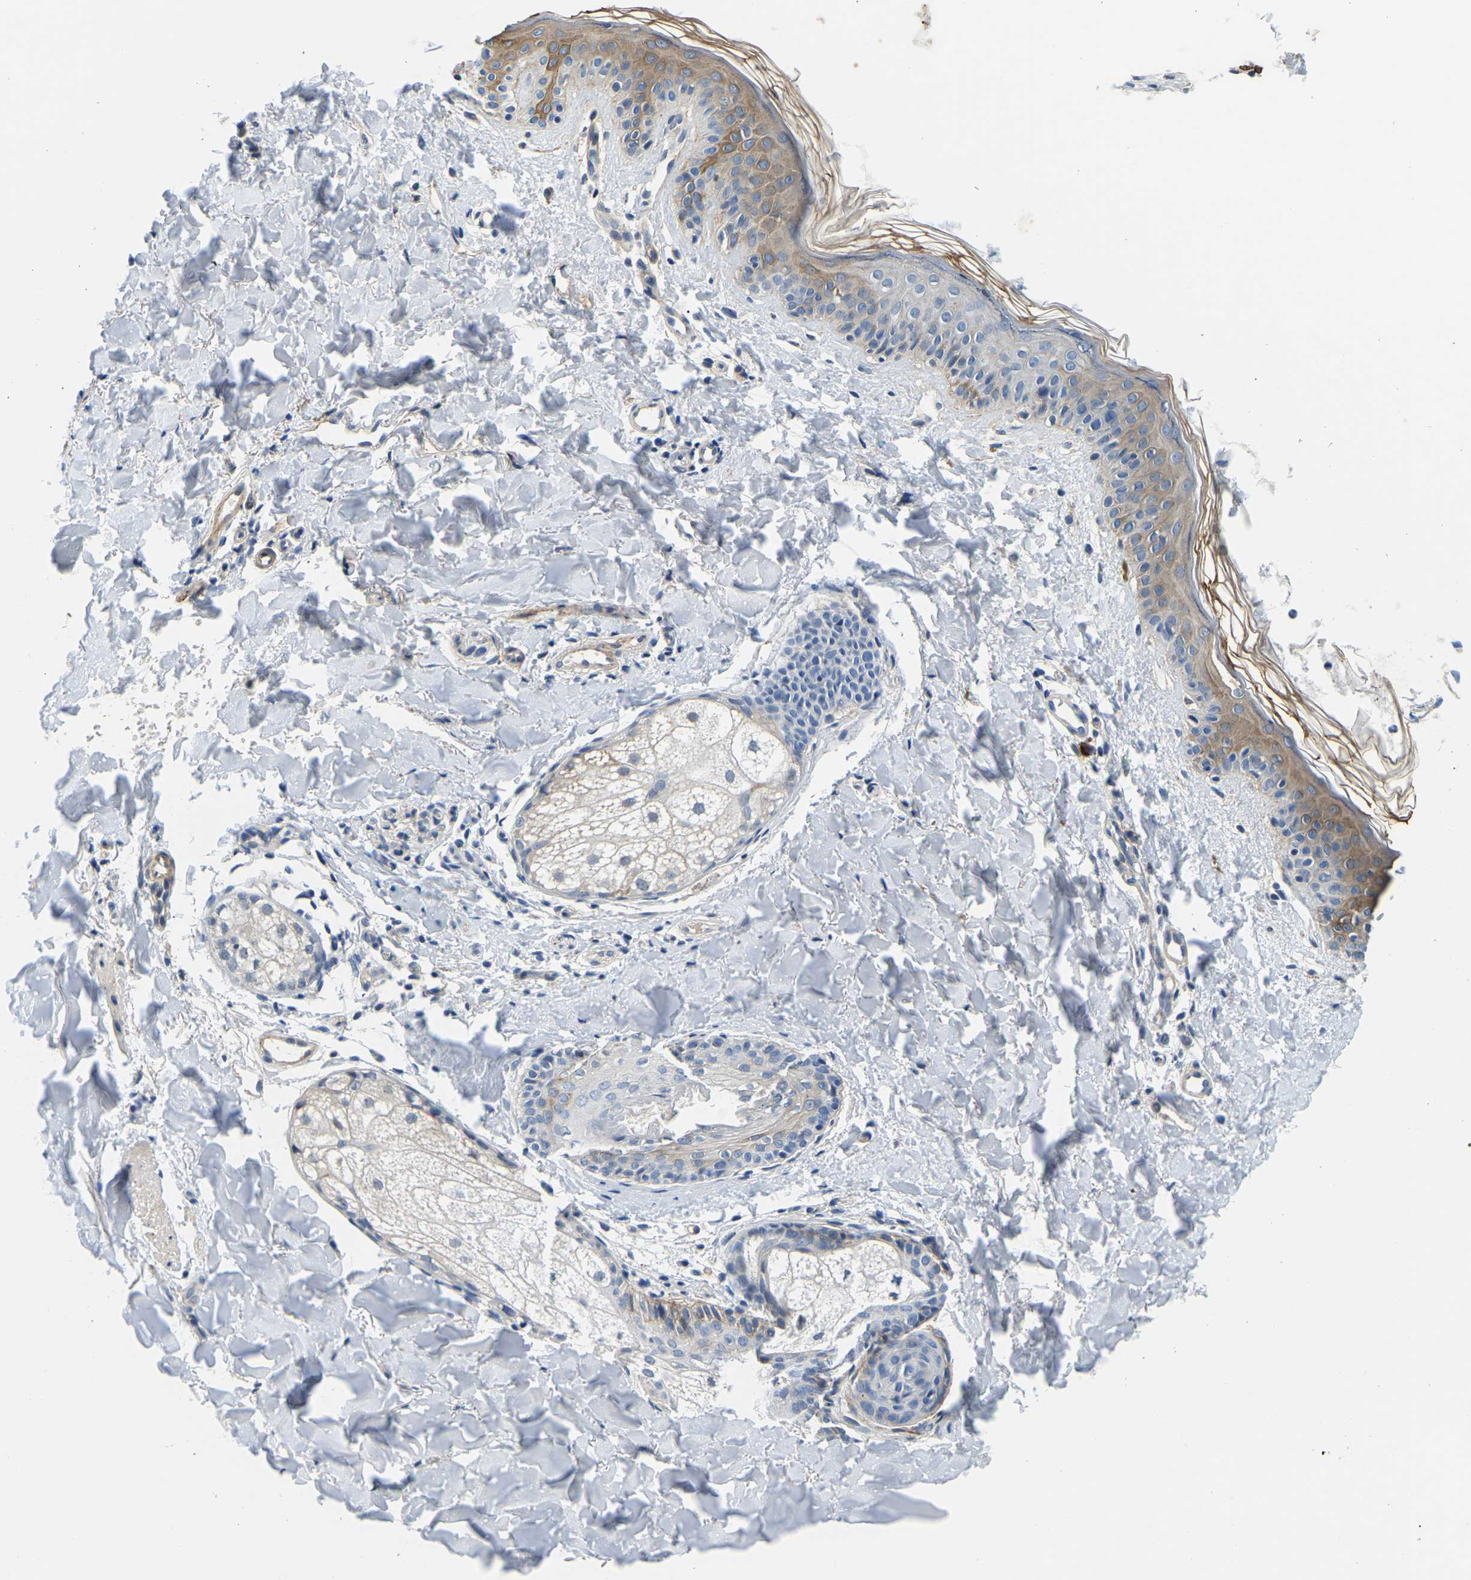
{"staining": {"intensity": "weak", "quantity": "25%-75%", "location": "cytoplasmic/membranous"}, "tissue": "skin", "cell_type": "Fibroblasts", "image_type": "normal", "snomed": [{"axis": "morphology", "description": "Normal tissue, NOS"}, {"axis": "topography", "description": "Skin"}], "caption": "Immunohistochemical staining of benign human skin exhibits weak cytoplasmic/membranous protein staining in approximately 25%-75% of fibroblasts. (Brightfield microscopy of DAB IHC at high magnification).", "gene": "LIAS", "patient": {"sex": "male", "age": 40}}